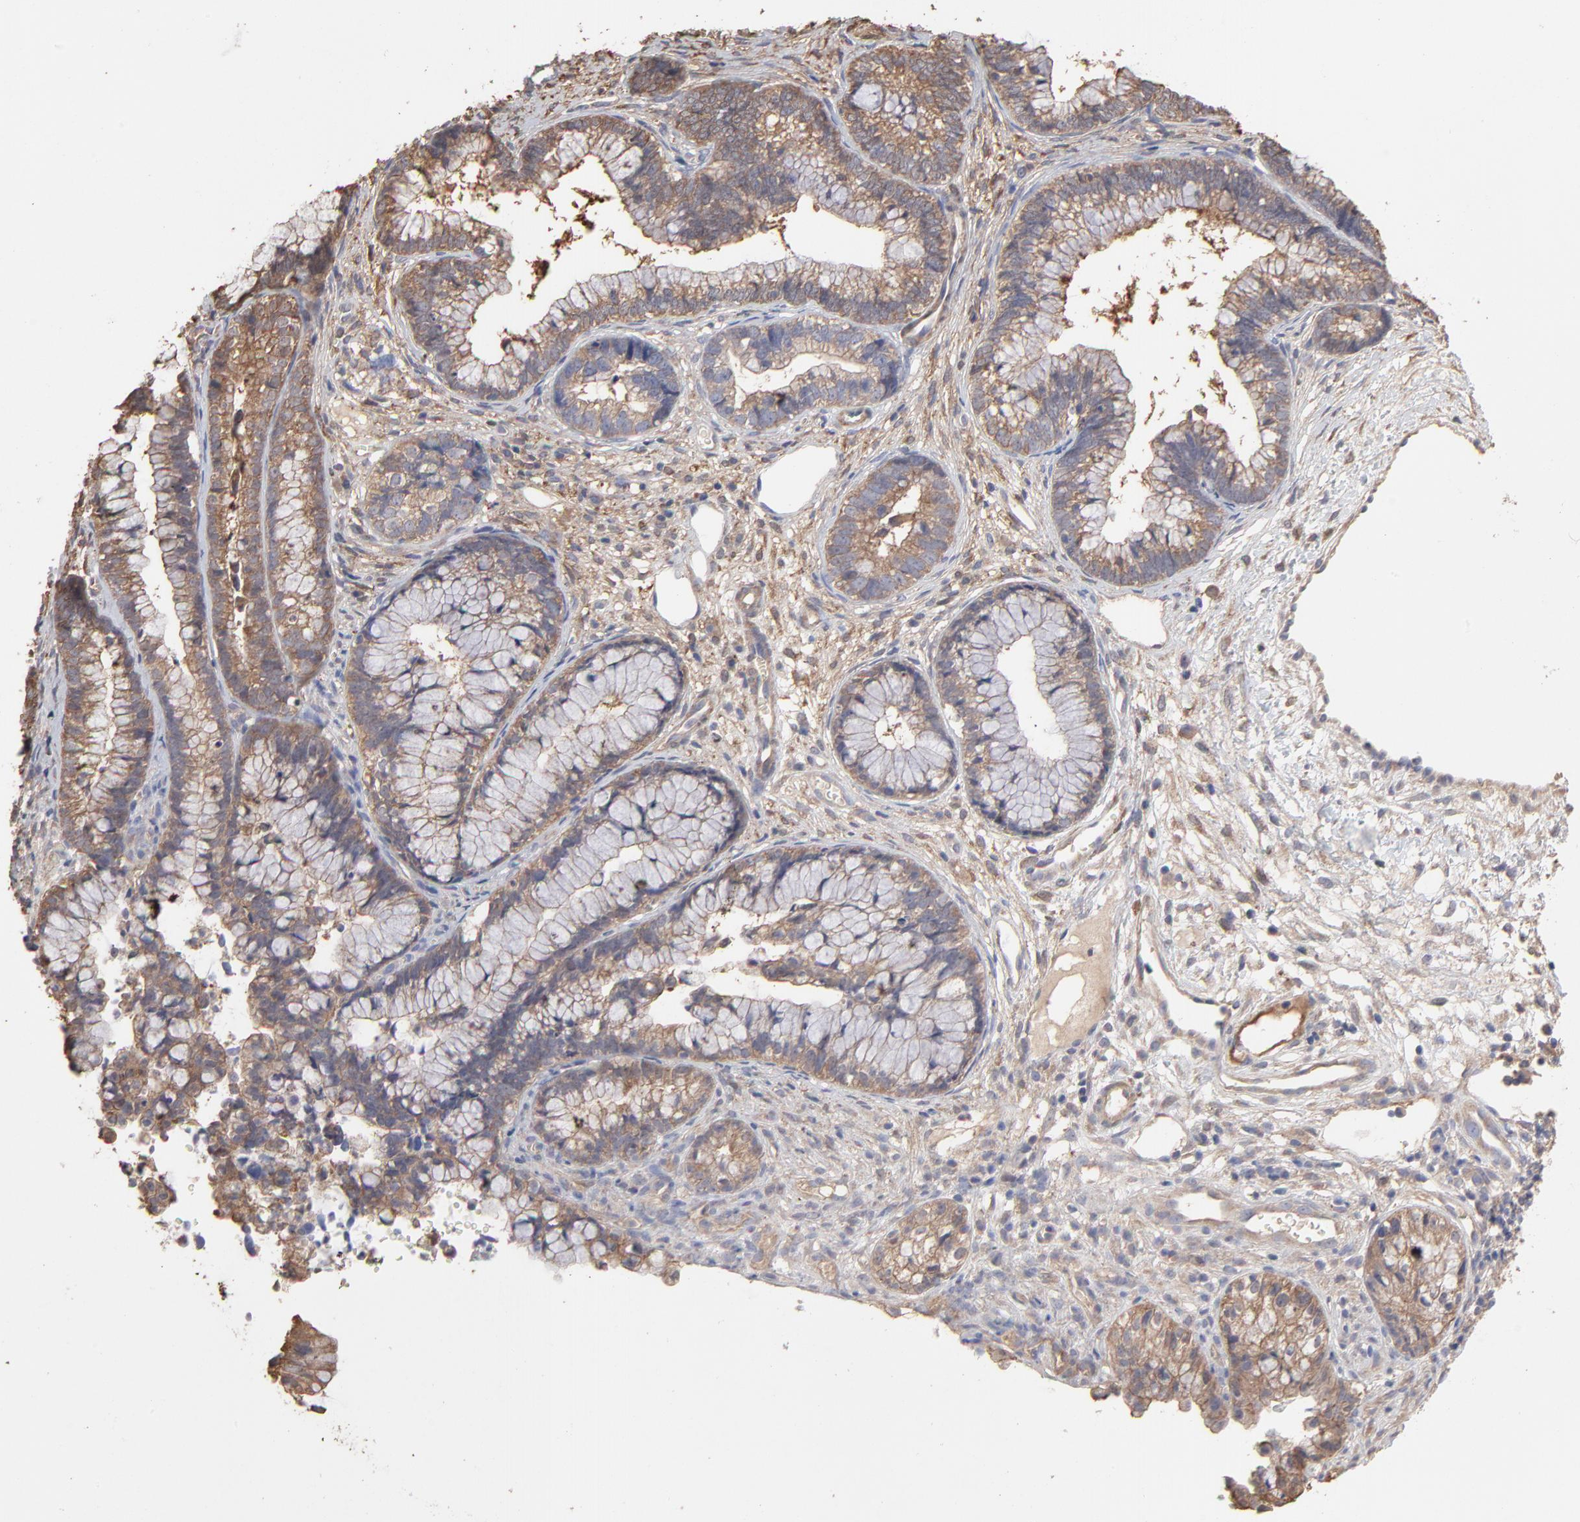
{"staining": {"intensity": "moderate", "quantity": ">75%", "location": "cytoplasmic/membranous"}, "tissue": "cervical cancer", "cell_type": "Tumor cells", "image_type": "cancer", "snomed": [{"axis": "morphology", "description": "Adenocarcinoma, NOS"}, {"axis": "topography", "description": "Cervix"}], "caption": "Cervical cancer stained for a protein displays moderate cytoplasmic/membranous positivity in tumor cells. (brown staining indicates protein expression, while blue staining denotes nuclei).", "gene": "TANGO2", "patient": {"sex": "female", "age": 44}}